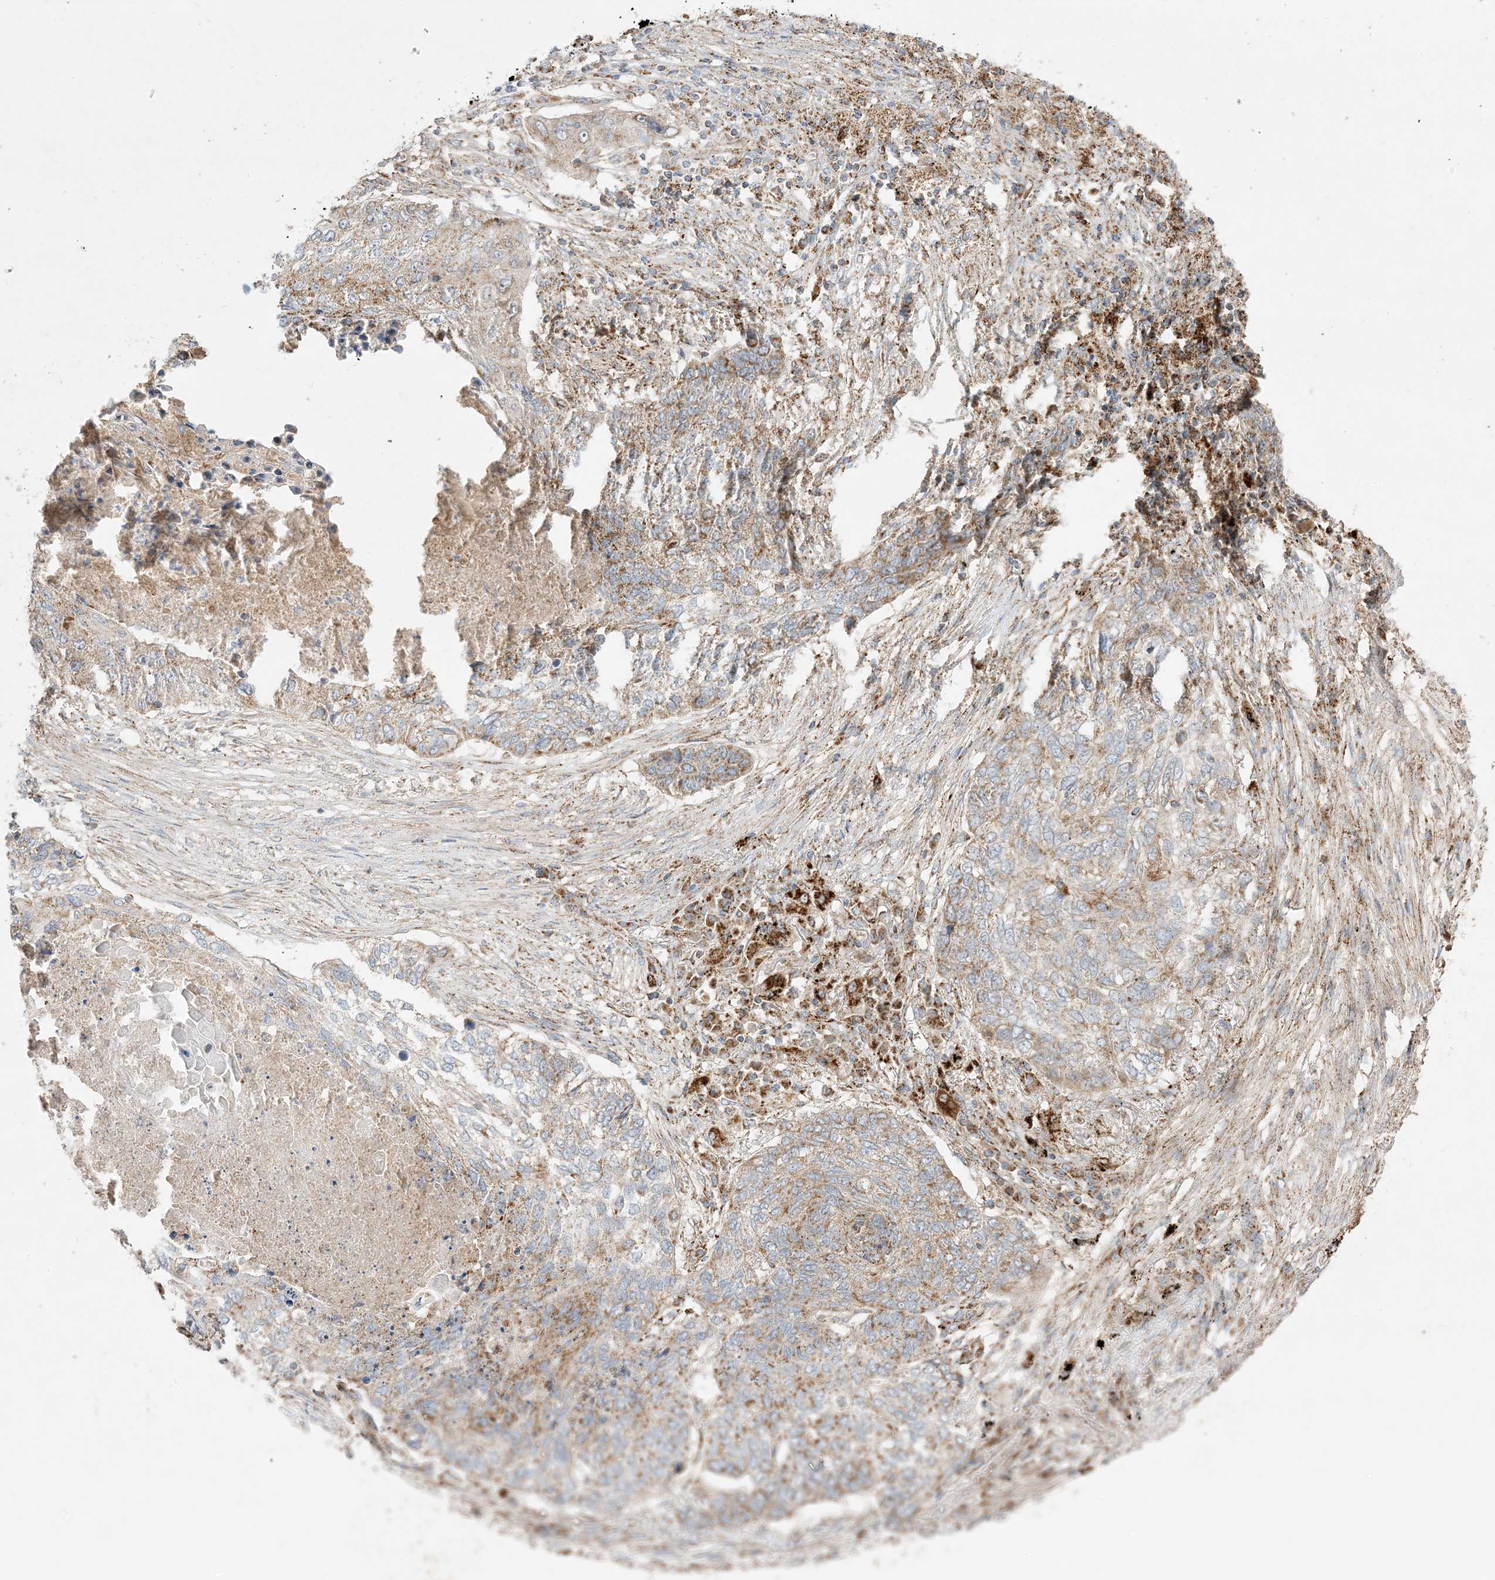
{"staining": {"intensity": "moderate", "quantity": ">75%", "location": "cytoplasmic/membranous"}, "tissue": "lung cancer", "cell_type": "Tumor cells", "image_type": "cancer", "snomed": [{"axis": "morphology", "description": "Squamous cell carcinoma, NOS"}, {"axis": "topography", "description": "Lung"}], "caption": "Tumor cells display medium levels of moderate cytoplasmic/membranous positivity in about >75% of cells in human squamous cell carcinoma (lung). The protein is shown in brown color, while the nuclei are stained blue.", "gene": "NDUFAF3", "patient": {"sex": "female", "age": 63}}